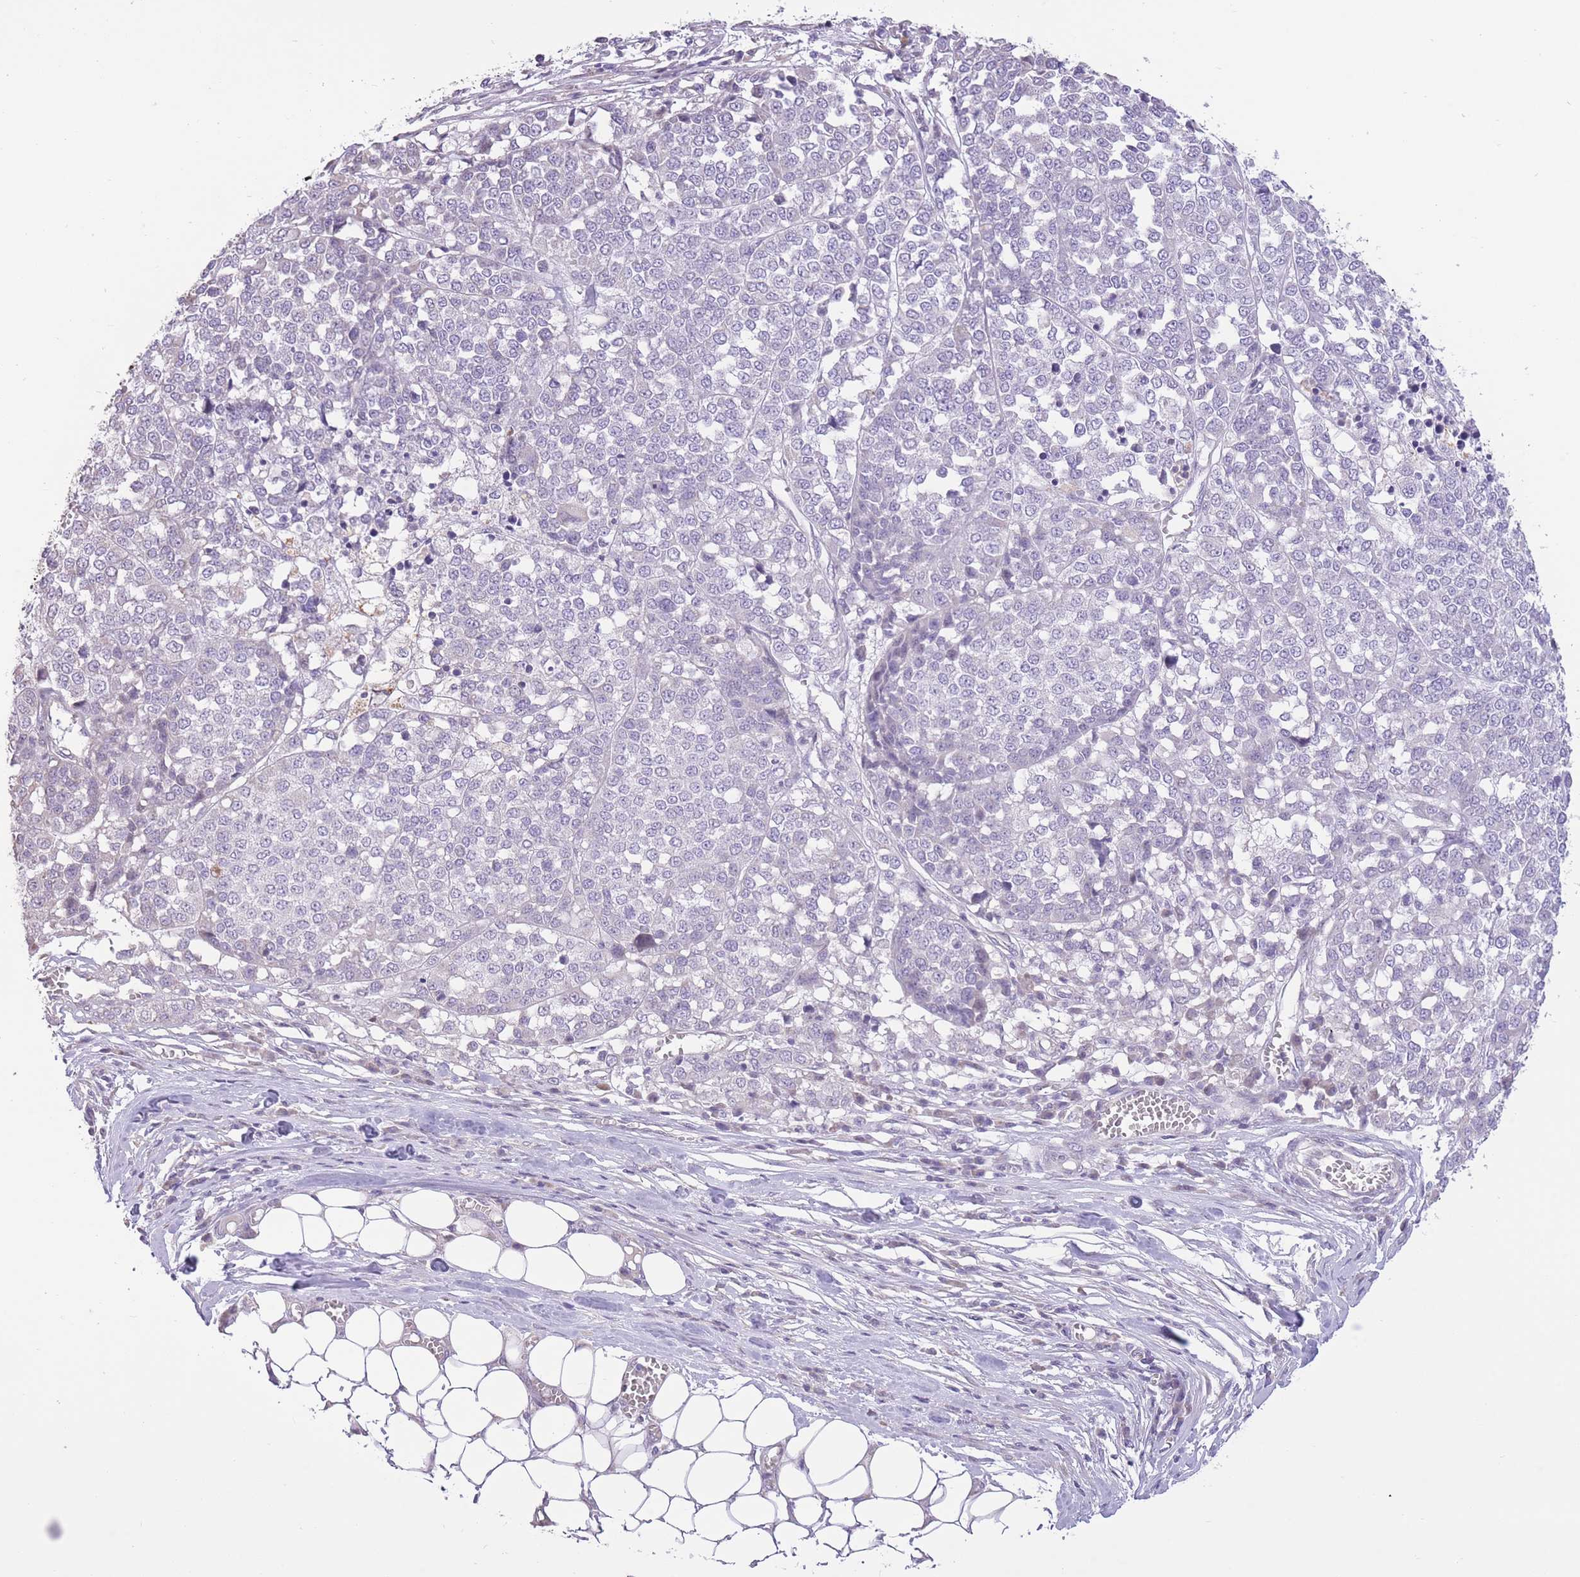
{"staining": {"intensity": "negative", "quantity": "none", "location": "none"}, "tissue": "melanoma", "cell_type": "Tumor cells", "image_type": "cancer", "snomed": [{"axis": "morphology", "description": "Malignant melanoma, Metastatic site"}, {"axis": "topography", "description": "Lymph node"}], "caption": "A high-resolution micrograph shows IHC staining of melanoma, which shows no significant staining in tumor cells.", "gene": "WDR70", "patient": {"sex": "male", "age": 44}}